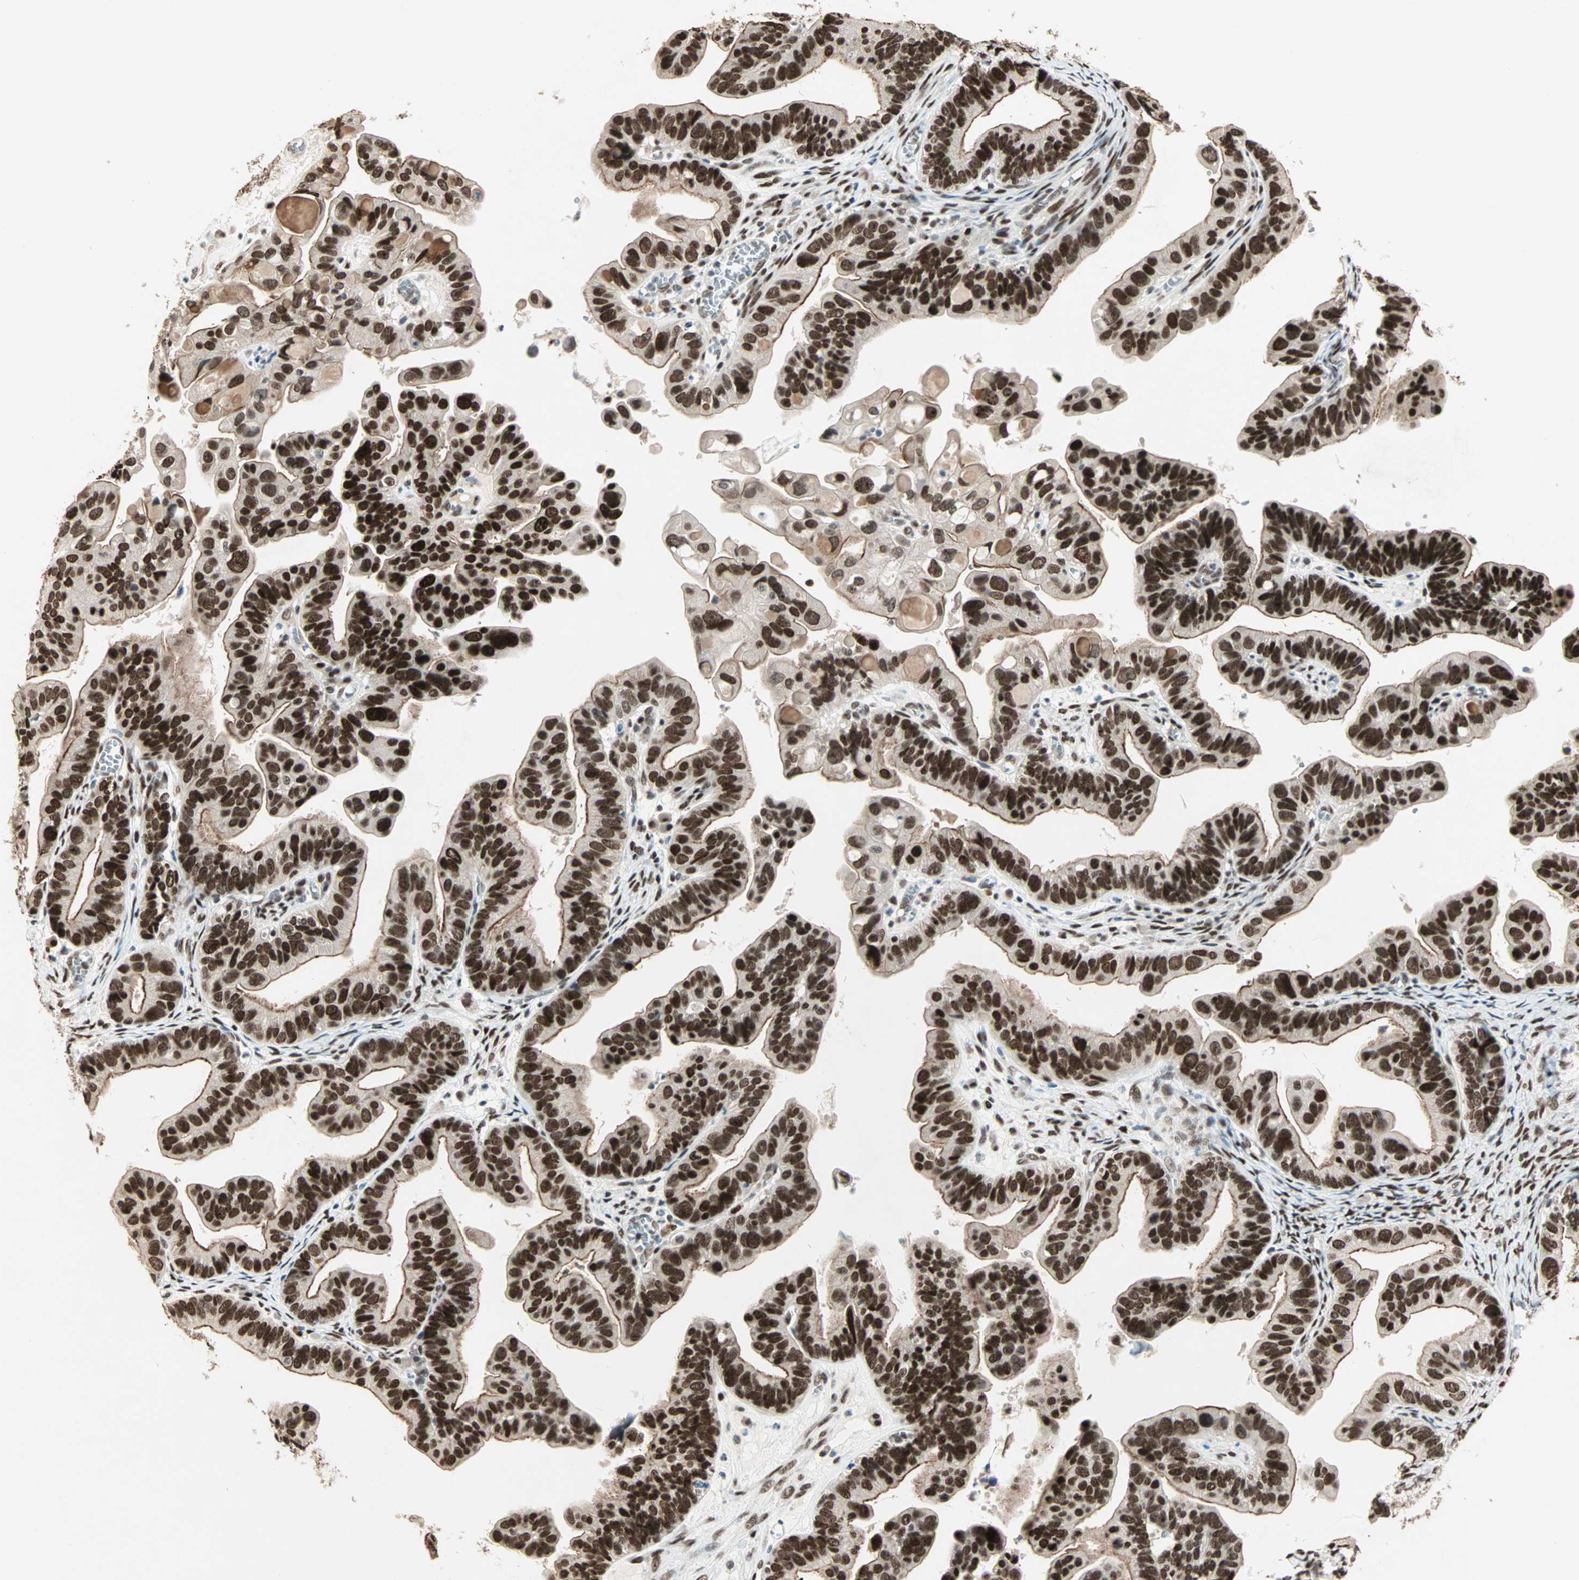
{"staining": {"intensity": "strong", "quantity": ">75%", "location": "cytoplasmic/membranous,nuclear"}, "tissue": "ovarian cancer", "cell_type": "Tumor cells", "image_type": "cancer", "snomed": [{"axis": "morphology", "description": "Cystadenocarcinoma, serous, NOS"}, {"axis": "topography", "description": "Ovary"}], "caption": "Serous cystadenocarcinoma (ovarian) stained with a brown dye displays strong cytoplasmic/membranous and nuclear positive expression in about >75% of tumor cells.", "gene": "MDC1", "patient": {"sex": "female", "age": 56}}